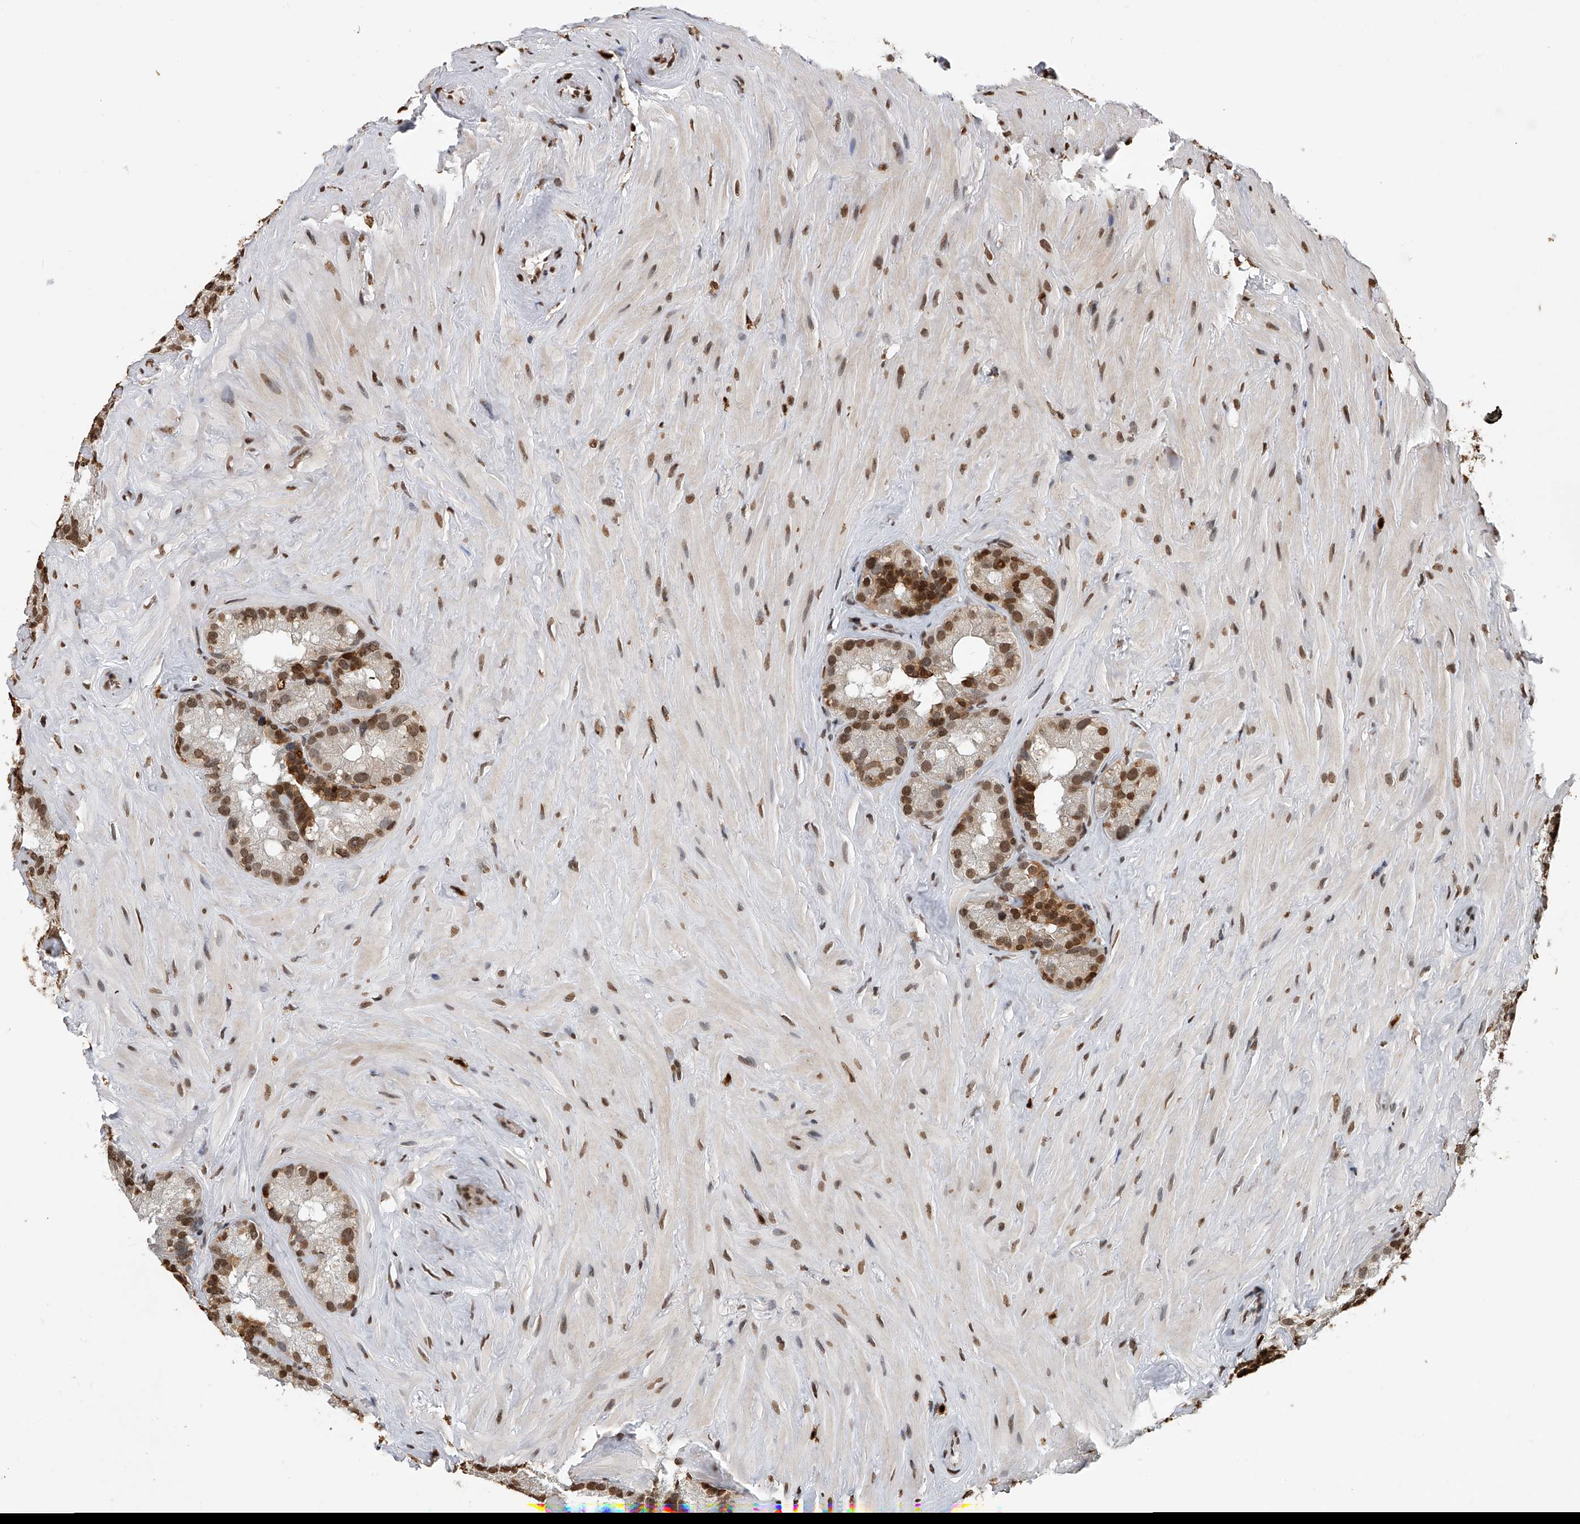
{"staining": {"intensity": "moderate", "quantity": ">75%", "location": "nuclear"}, "tissue": "seminal vesicle", "cell_type": "Glandular cells", "image_type": "normal", "snomed": [{"axis": "morphology", "description": "Normal tissue, NOS"}, {"axis": "topography", "description": "Prostate"}, {"axis": "topography", "description": "Seminal veicle"}], "caption": "Immunohistochemical staining of benign seminal vesicle reveals moderate nuclear protein staining in approximately >75% of glandular cells.", "gene": "CFAP410", "patient": {"sex": "male", "age": 68}}